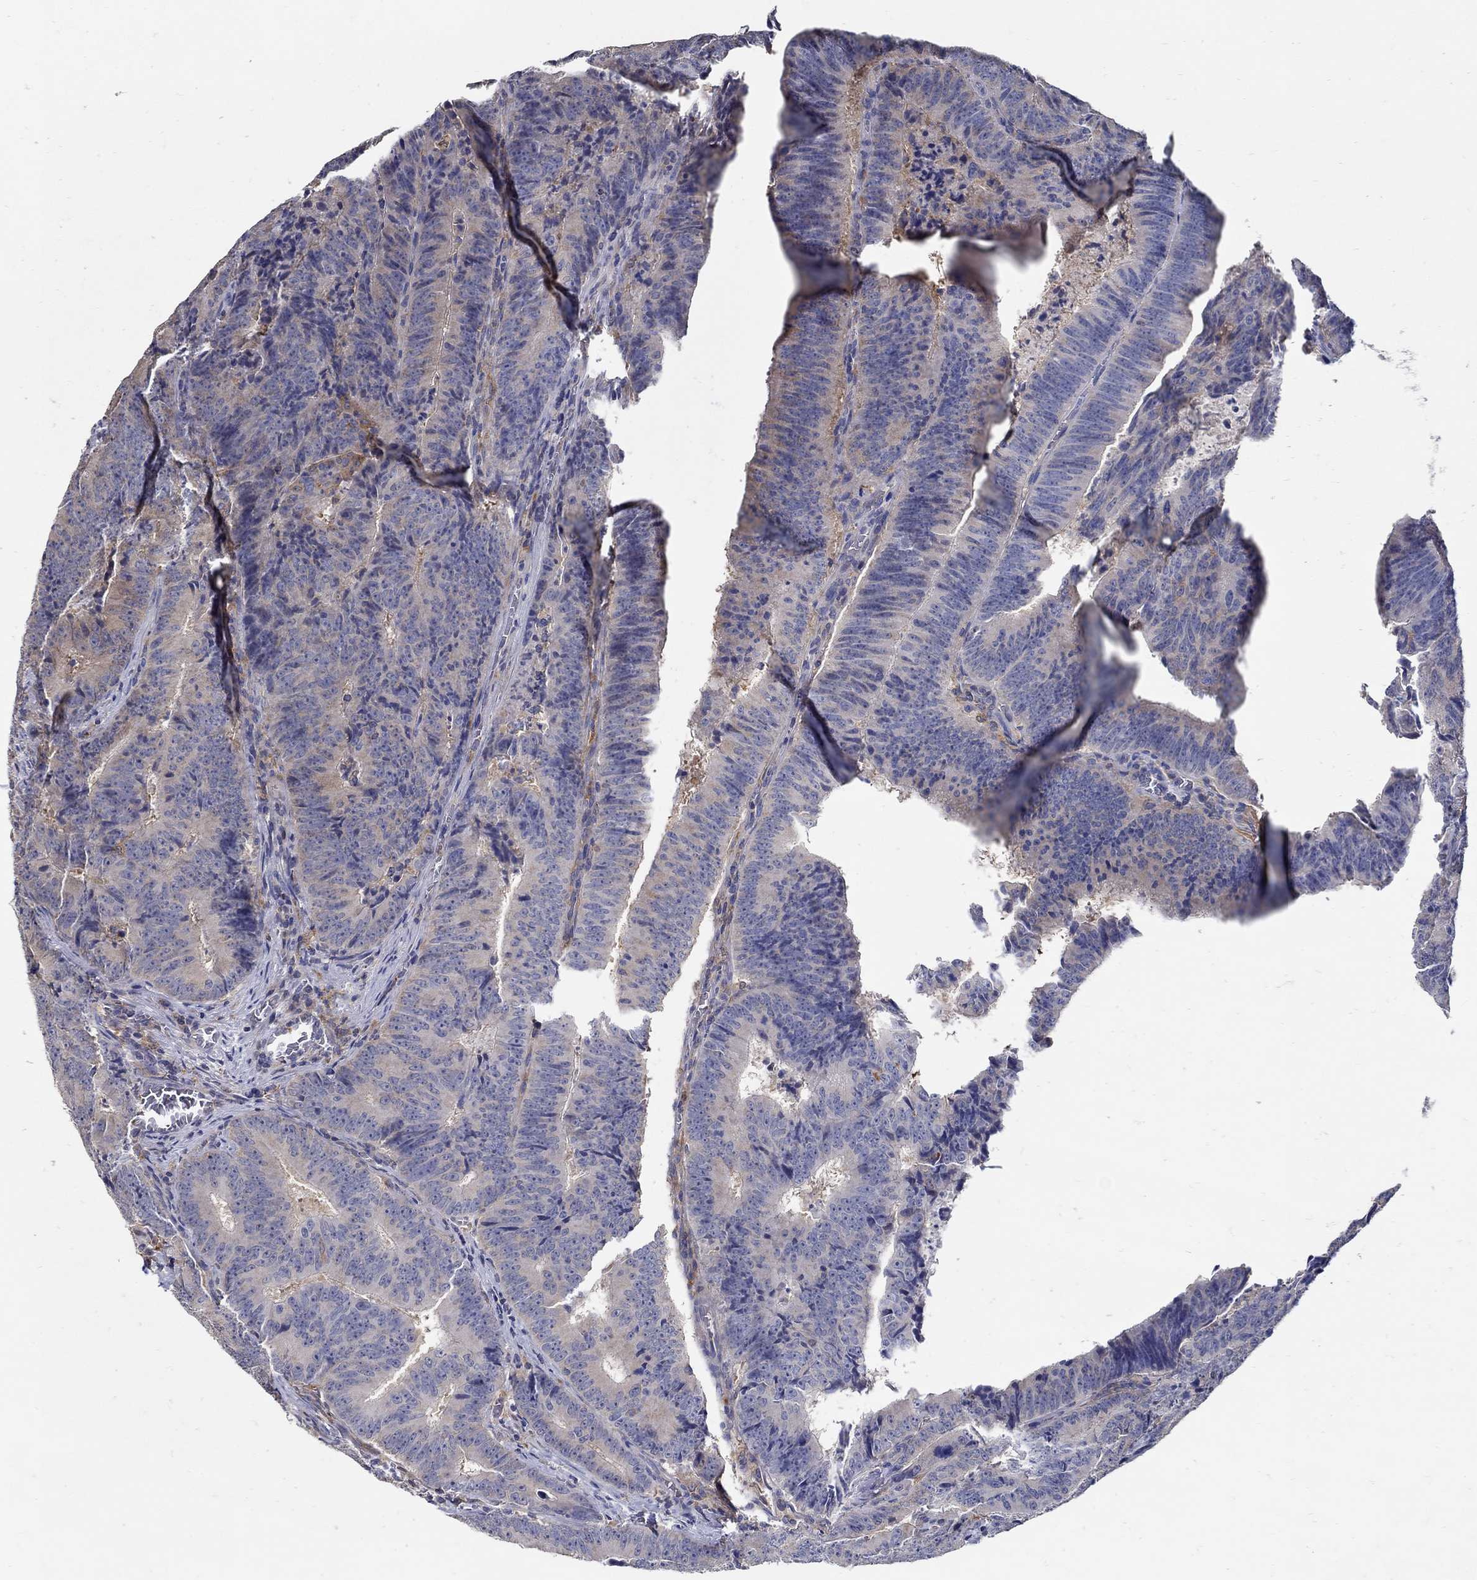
{"staining": {"intensity": "moderate", "quantity": "<25%", "location": "cytoplasmic/membranous"}, "tissue": "colorectal cancer", "cell_type": "Tumor cells", "image_type": "cancer", "snomed": [{"axis": "morphology", "description": "Adenocarcinoma, NOS"}, {"axis": "topography", "description": "Colon"}], "caption": "Protein staining shows moderate cytoplasmic/membranous positivity in approximately <25% of tumor cells in adenocarcinoma (colorectal). (IHC, brightfield microscopy, high magnification).", "gene": "MTHFR", "patient": {"sex": "female", "age": 82}}